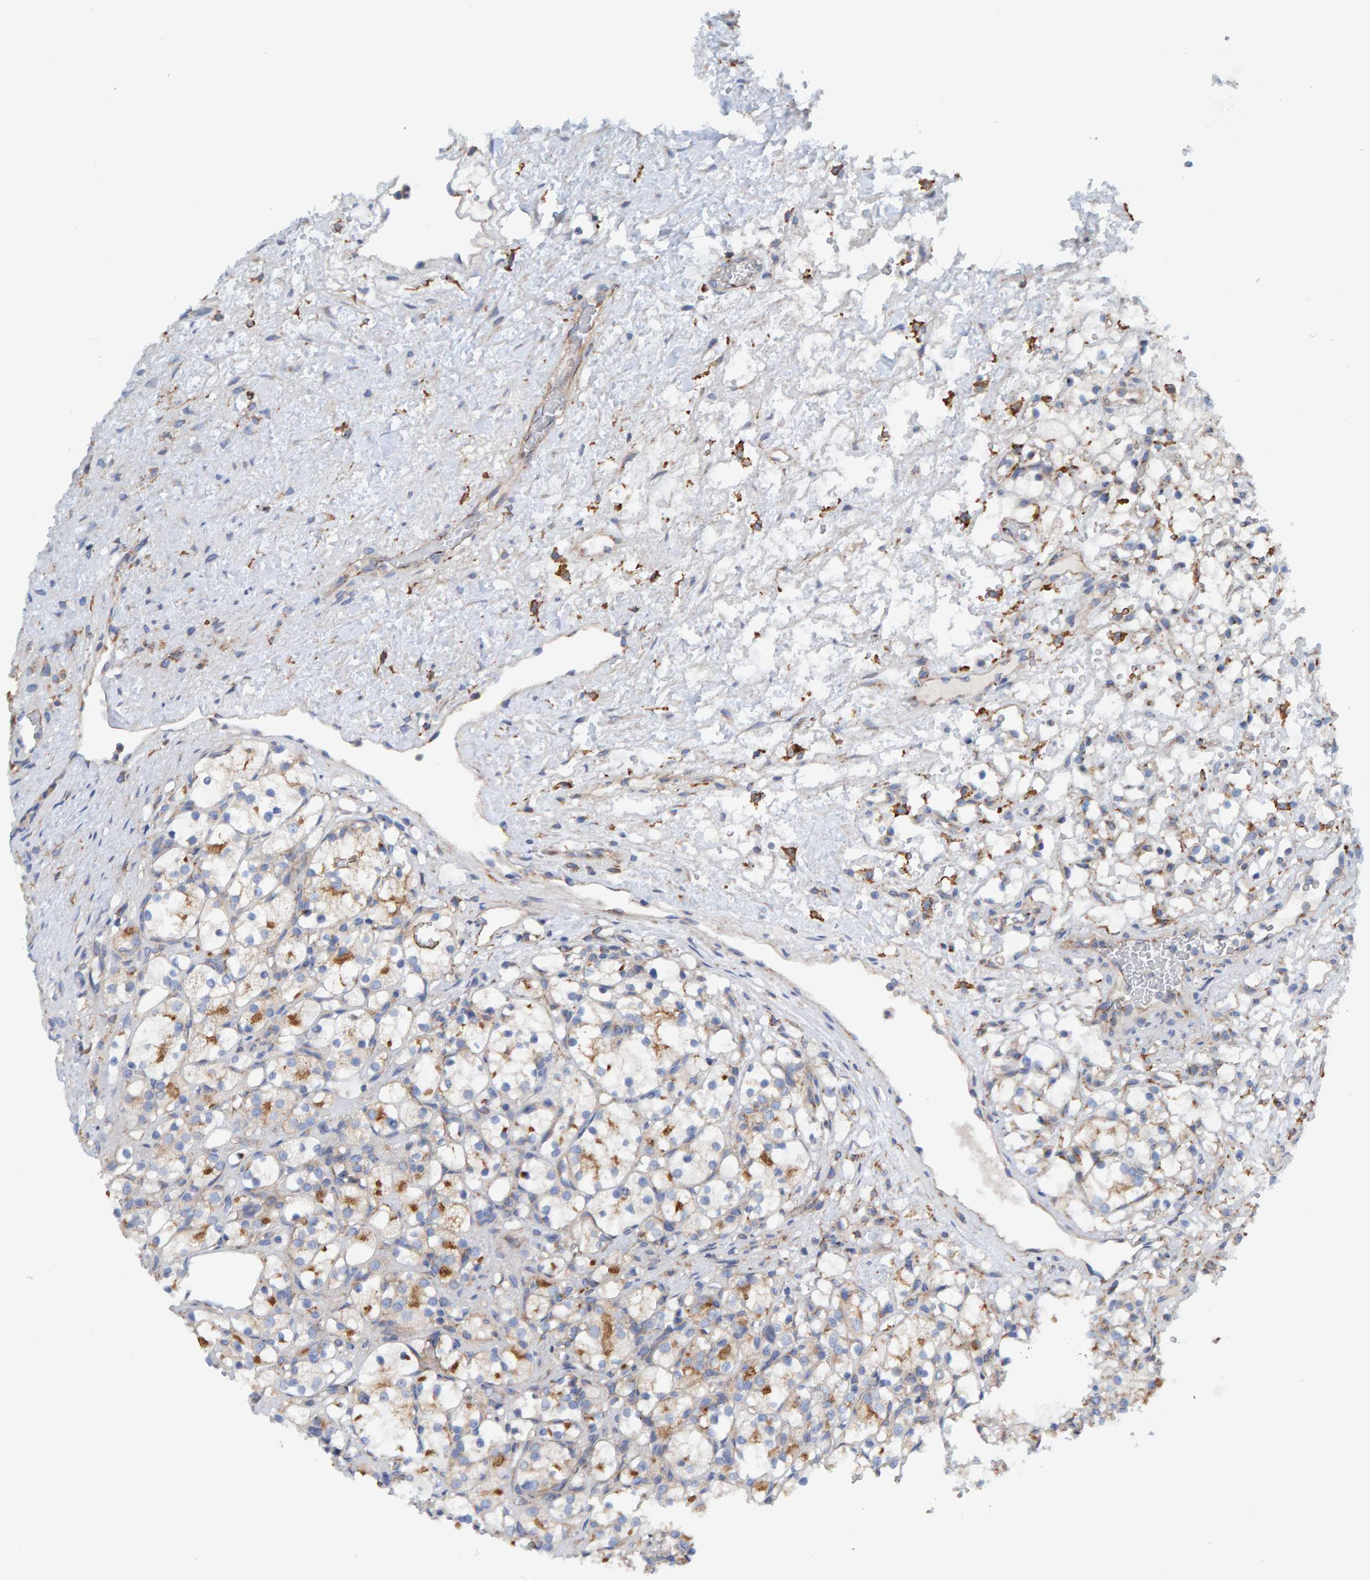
{"staining": {"intensity": "moderate", "quantity": "25%-75%", "location": "cytoplasmic/membranous"}, "tissue": "renal cancer", "cell_type": "Tumor cells", "image_type": "cancer", "snomed": [{"axis": "morphology", "description": "Adenocarcinoma, NOS"}, {"axis": "topography", "description": "Kidney"}], "caption": "Protein positivity by immunohistochemistry exhibits moderate cytoplasmic/membranous positivity in about 25%-75% of tumor cells in renal cancer.", "gene": "MKLN1", "patient": {"sex": "female", "age": 69}}